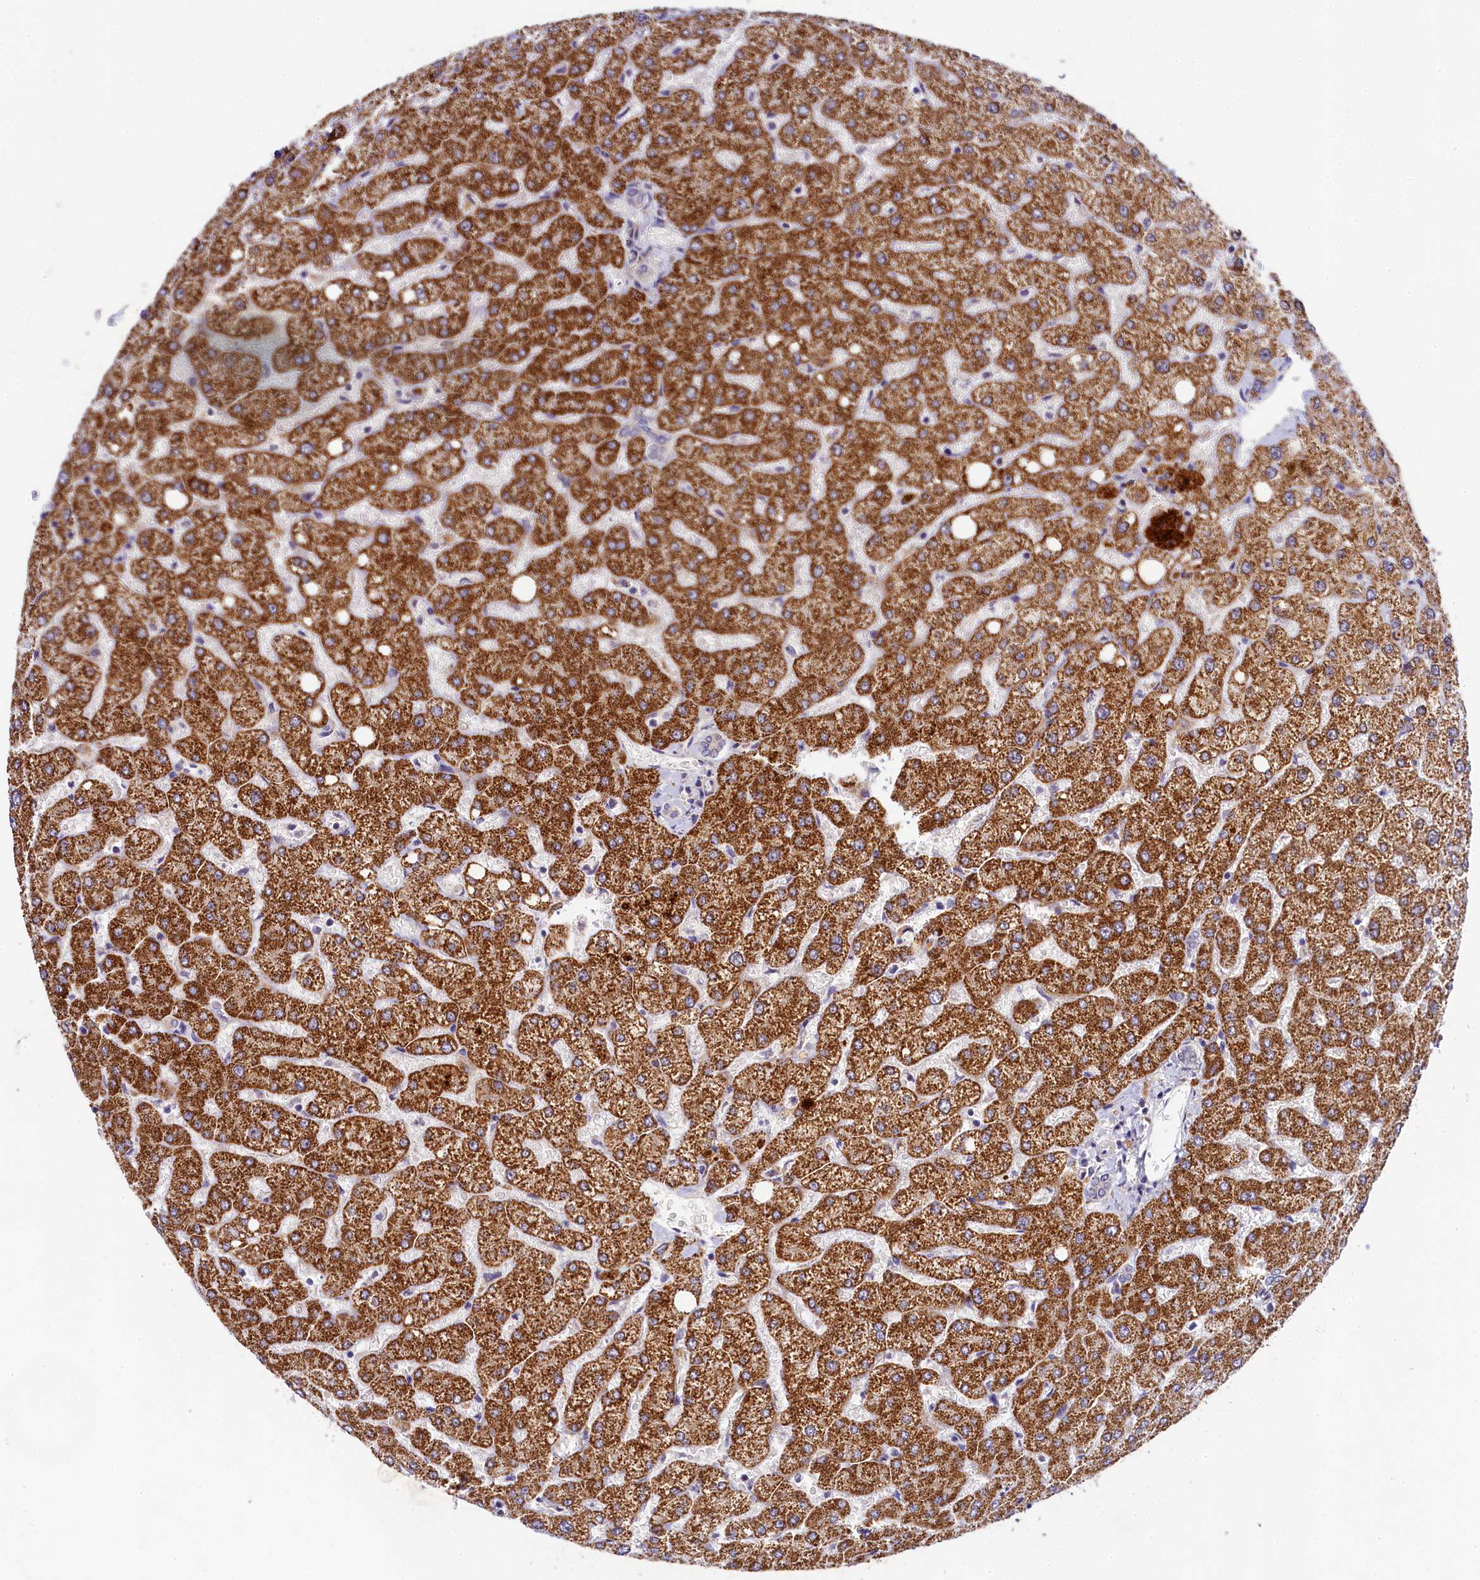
{"staining": {"intensity": "negative", "quantity": "none", "location": "none"}, "tissue": "liver", "cell_type": "Cholangiocytes", "image_type": "normal", "snomed": [{"axis": "morphology", "description": "Normal tissue, NOS"}, {"axis": "topography", "description": "Liver"}], "caption": "Cholangiocytes show no significant protein expression in benign liver.", "gene": "FXYD6", "patient": {"sex": "female", "age": 54}}